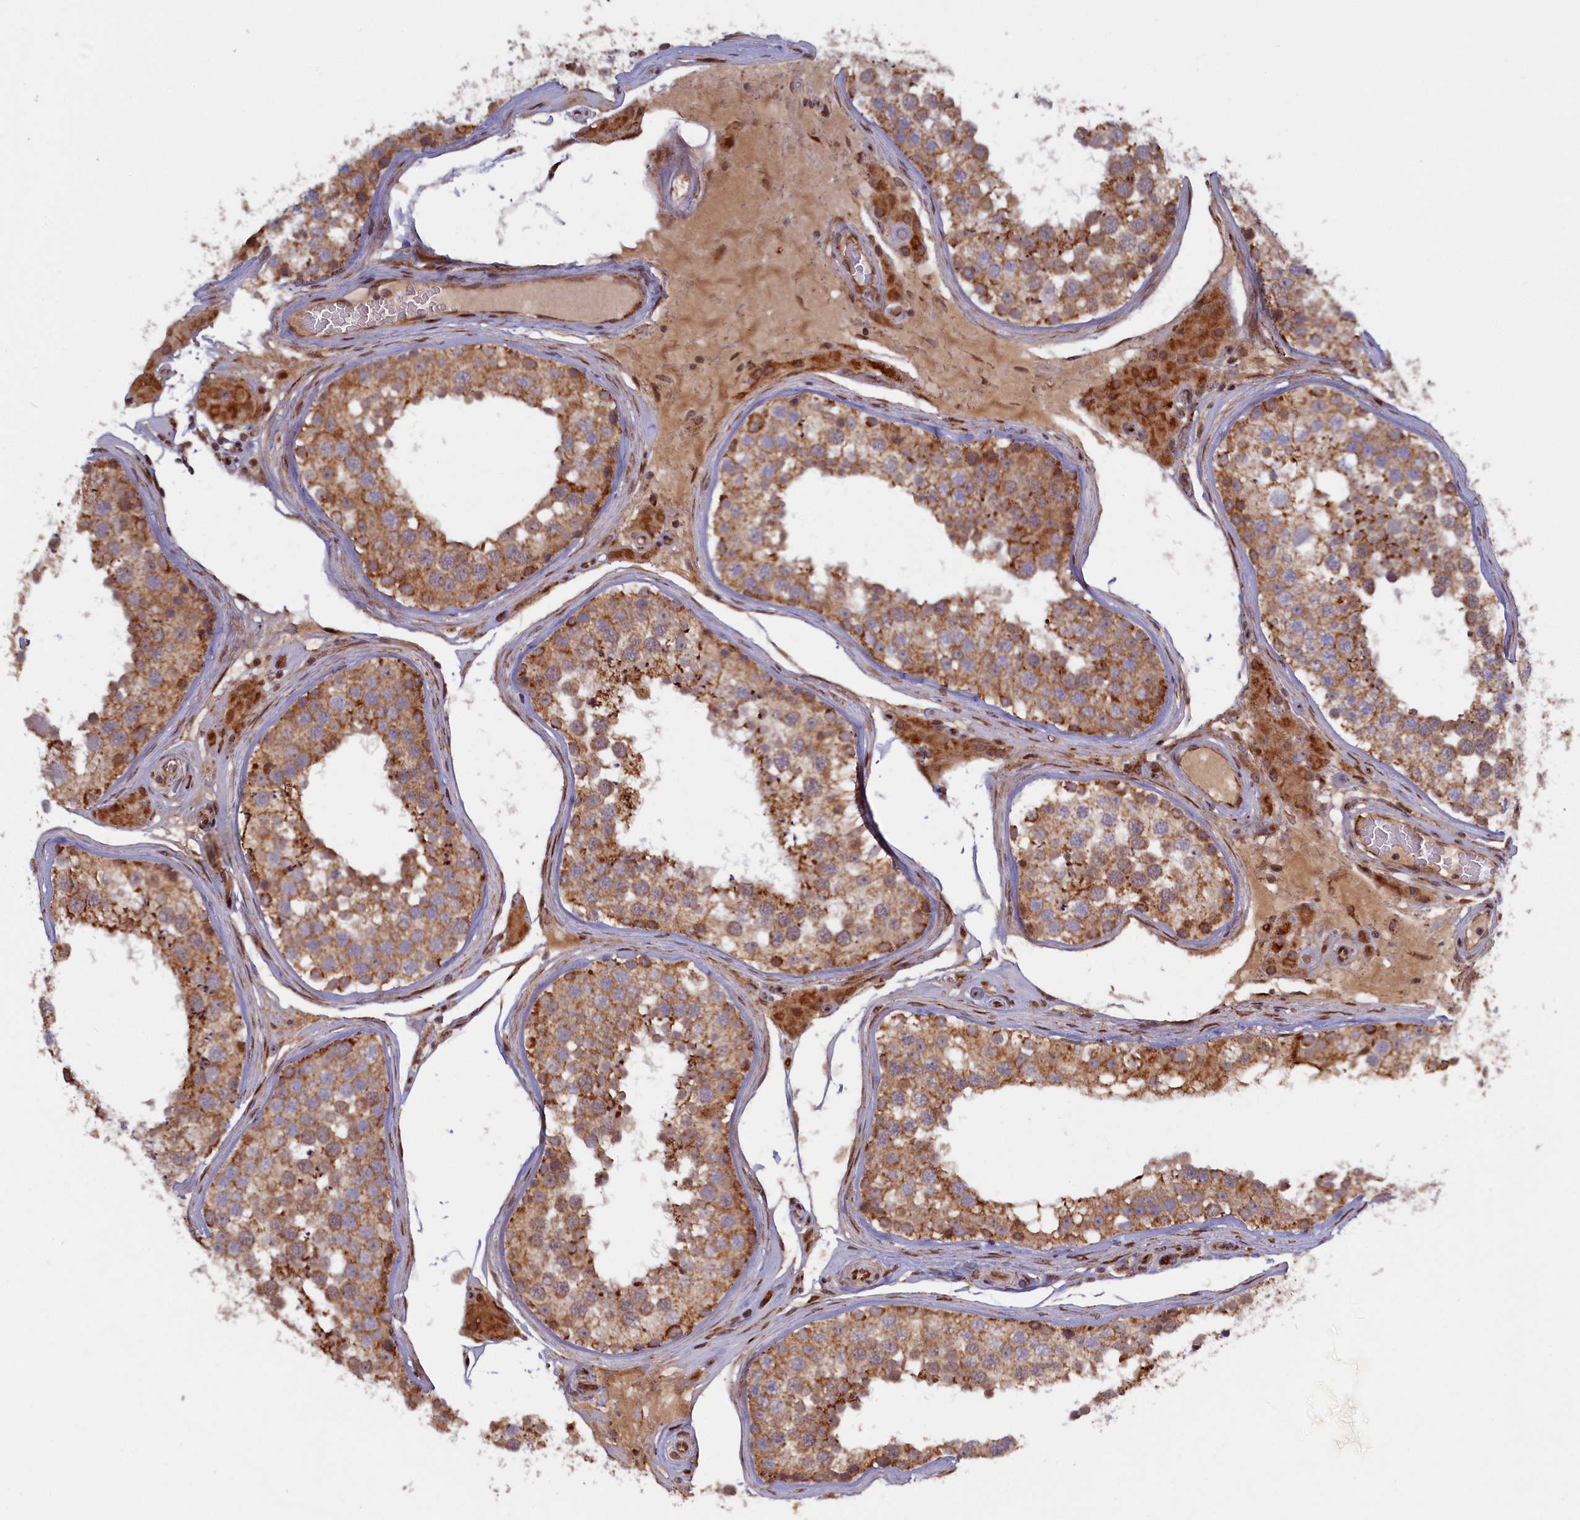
{"staining": {"intensity": "moderate", "quantity": ">75%", "location": "cytoplasmic/membranous"}, "tissue": "testis", "cell_type": "Cells in seminiferous ducts", "image_type": "normal", "snomed": [{"axis": "morphology", "description": "Normal tissue, NOS"}, {"axis": "topography", "description": "Testis"}], "caption": "Cells in seminiferous ducts display medium levels of moderate cytoplasmic/membranous staining in approximately >75% of cells in benign testis. The protein of interest is stained brown, and the nuclei are stained in blue (DAB IHC with brightfield microscopy, high magnification).", "gene": "PLA2G10", "patient": {"sex": "male", "age": 46}}